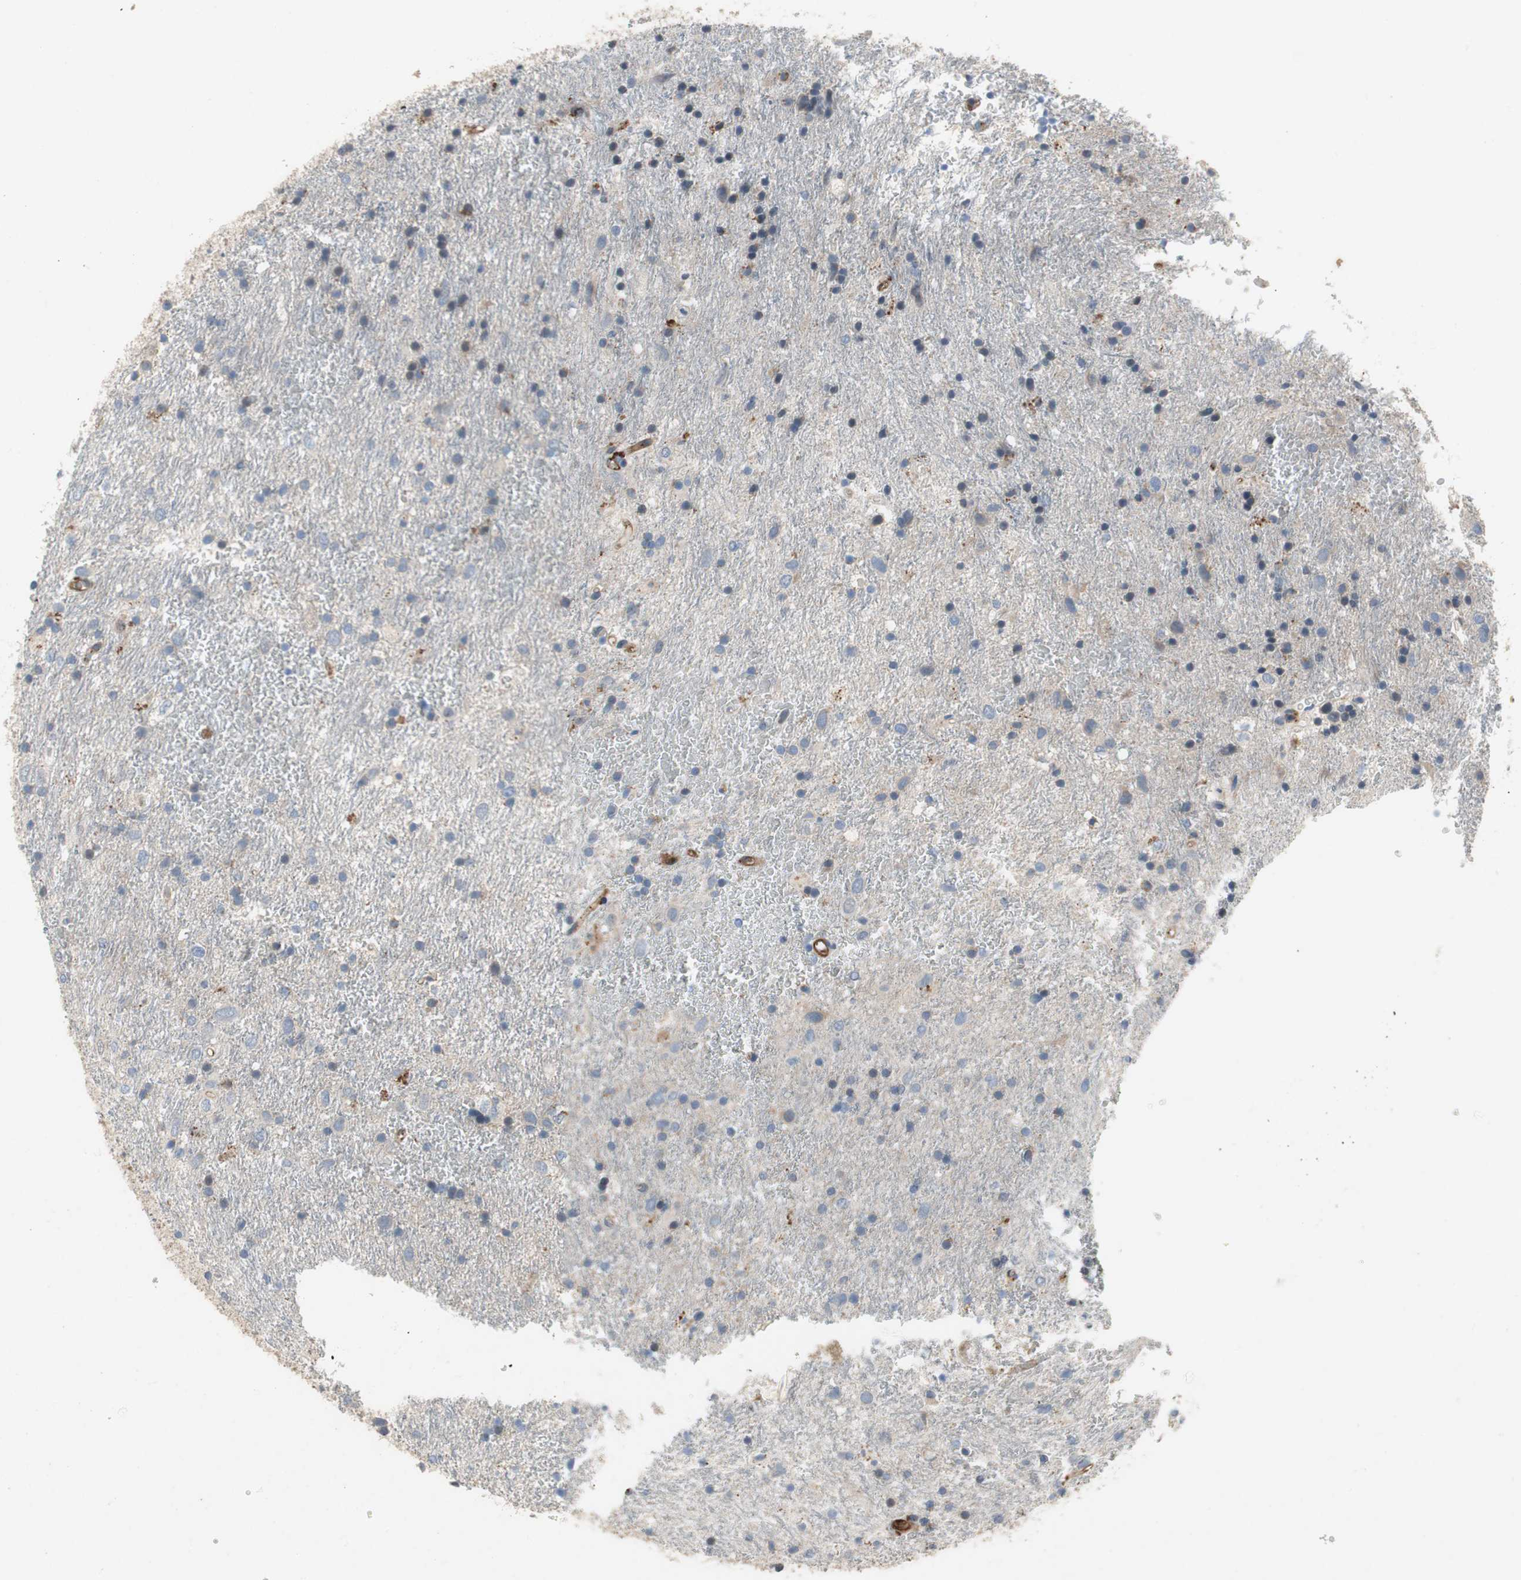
{"staining": {"intensity": "negative", "quantity": "none", "location": "none"}, "tissue": "glioma", "cell_type": "Tumor cells", "image_type": "cancer", "snomed": [{"axis": "morphology", "description": "Glioma, malignant, Low grade"}, {"axis": "topography", "description": "Brain"}], "caption": "DAB (3,3'-diaminobenzidine) immunohistochemical staining of malignant glioma (low-grade) demonstrates no significant staining in tumor cells. The staining is performed using DAB (3,3'-diaminobenzidine) brown chromogen with nuclei counter-stained in using hematoxylin.", "gene": "ALPL", "patient": {"sex": "male", "age": 77}}